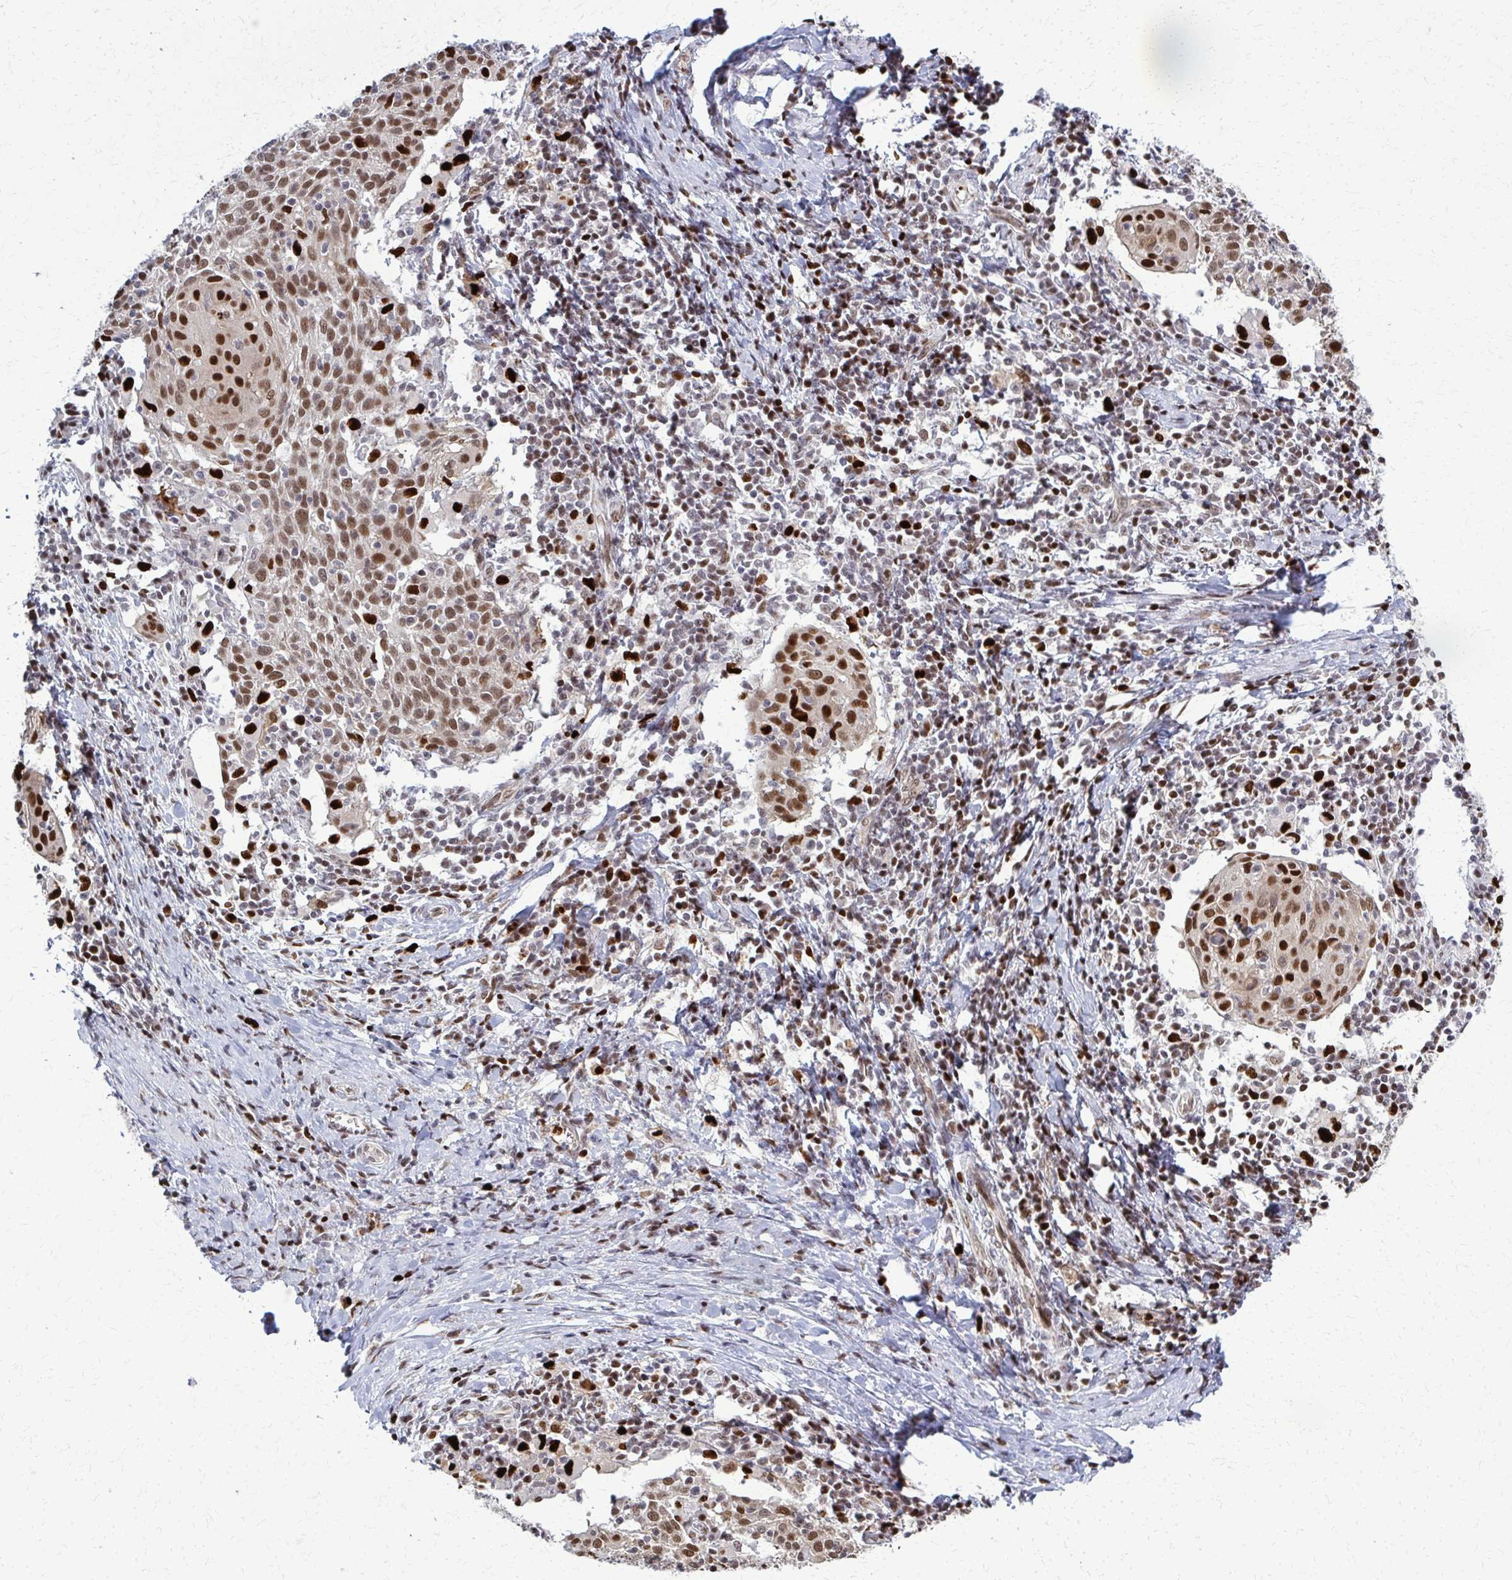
{"staining": {"intensity": "moderate", "quantity": ">75%", "location": "nuclear"}, "tissue": "cervical cancer", "cell_type": "Tumor cells", "image_type": "cancer", "snomed": [{"axis": "morphology", "description": "Squamous cell carcinoma, NOS"}, {"axis": "topography", "description": "Cervix"}], "caption": "Cervical cancer (squamous cell carcinoma) tissue reveals moderate nuclear positivity in approximately >75% of tumor cells", "gene": "ZNF559", "patient": {"sex": "female", "age": 52}}